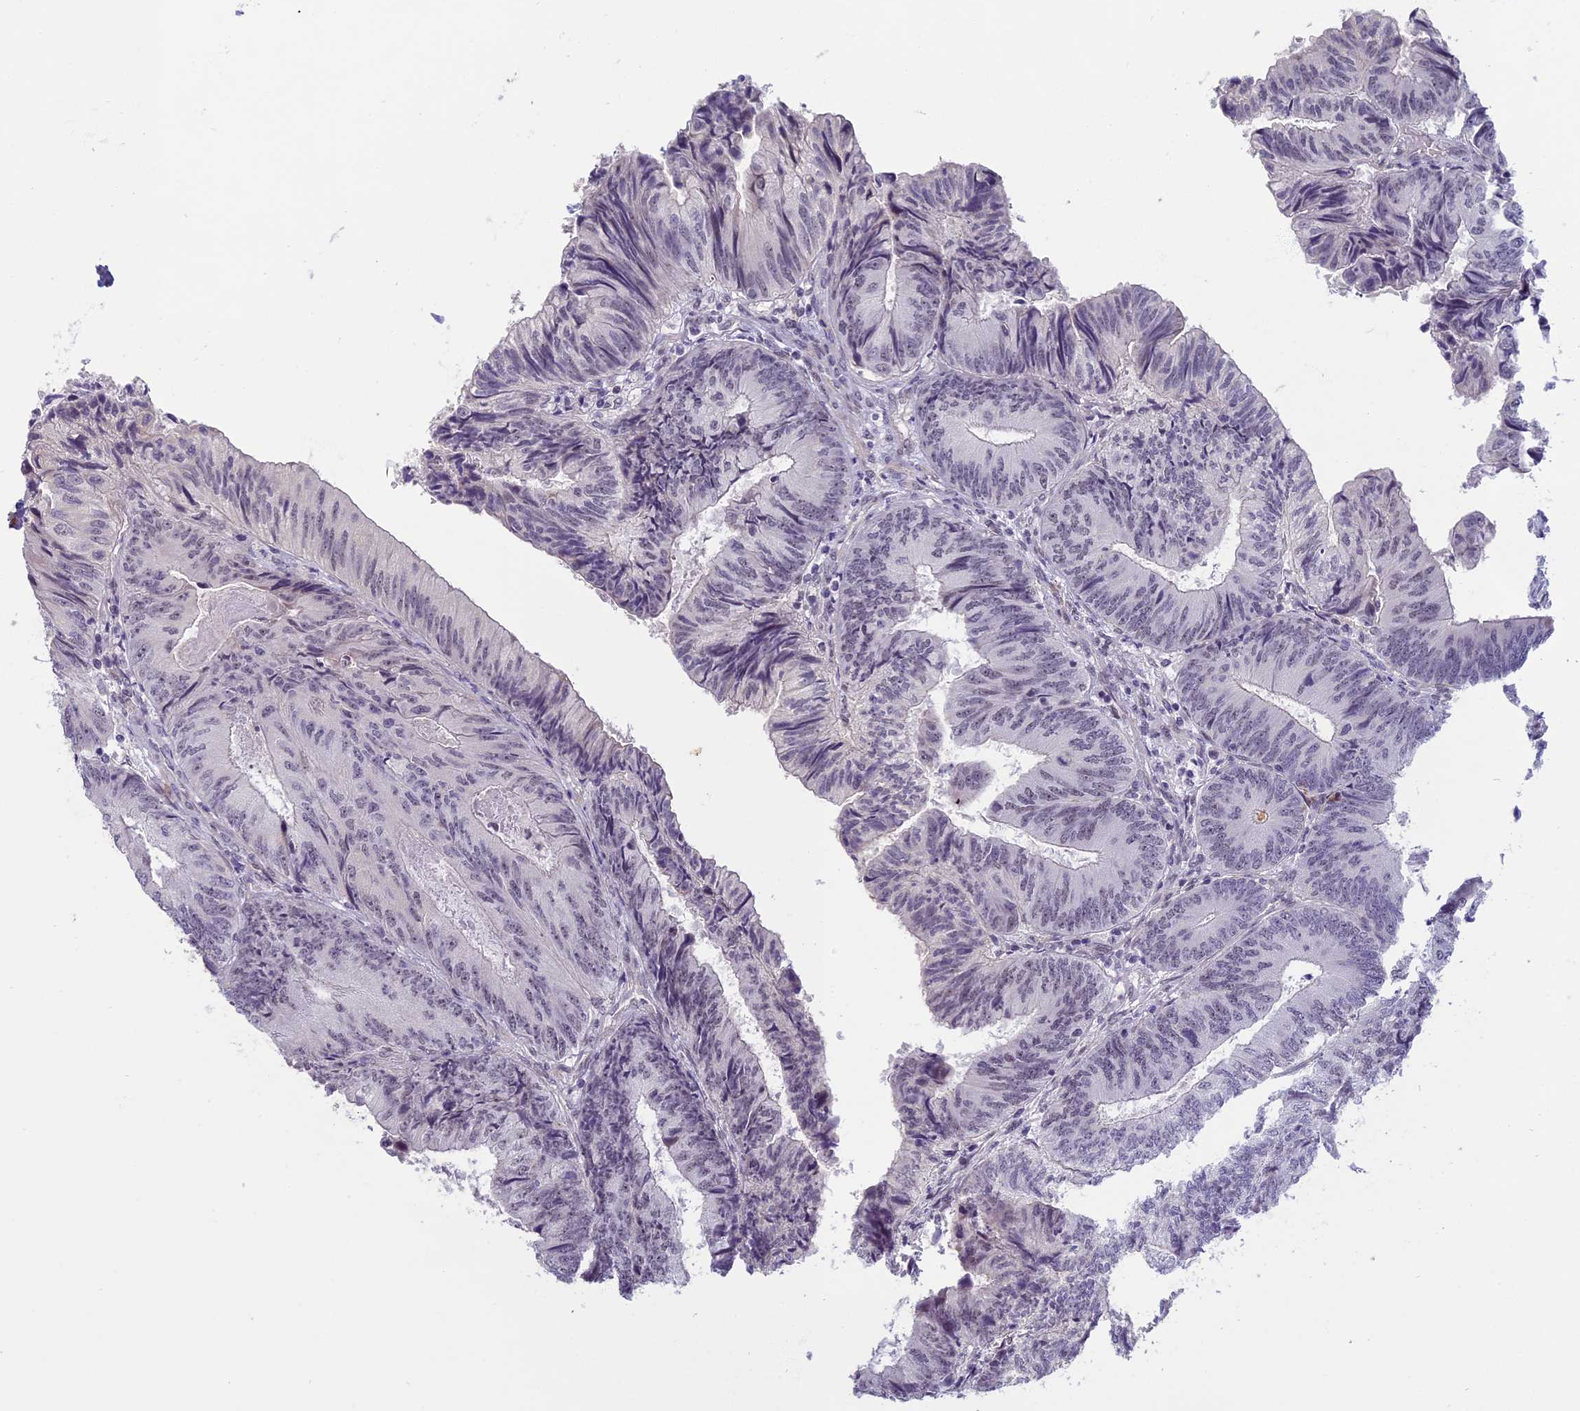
{"staining": {"intensity": "negative", "quantity": "none", "location": "none"}, "tissue": "colorectal cancer", "cell_type": "Tumor cells", "image_type": "cancer", "snomed": [{"axis": "morphology", "description": "Adenocarcinoma, NOS"}, {"axis": "topography", "description": "Colon"}], "caption": "Immunohistochemistry micrograph of neoplastic tissue: human adenocarcinoma (colorectal) stained with DAB shows no significant protein positivity in tumor cells.", "gene": "MORF4L1", "patient": {"sex": "female", "age": 67}}